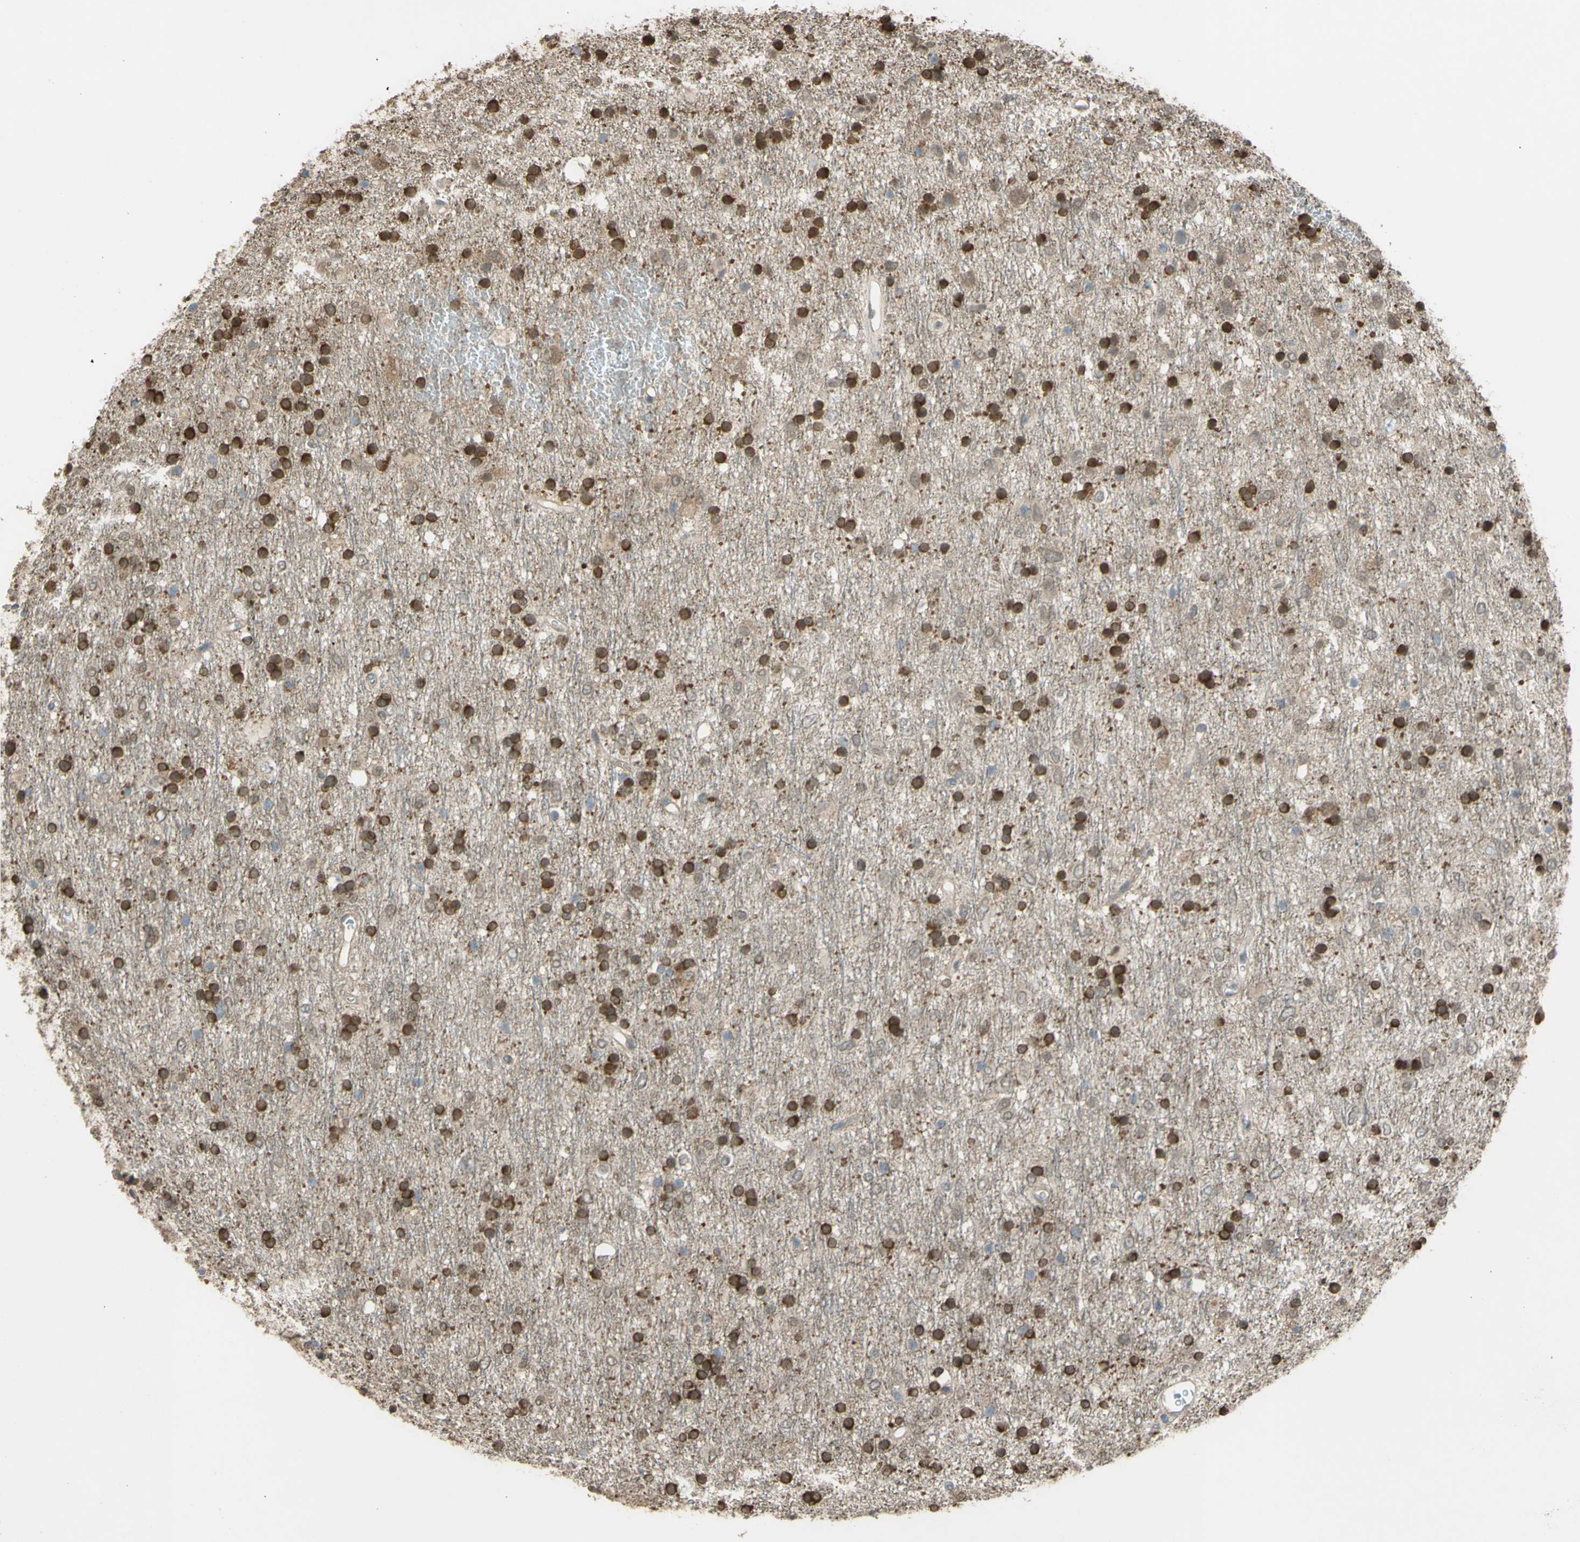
{"staining": {"intensity": "weak", "quantity": "25%-75%", "location": "cytoplasmic/membranous"}, "tissue": "glioma", "cell_type": "Tumor cells", "image_type": "cancer", "snomed": [{"axis": "morphology", "description": "Glioma, malignant, Low grade"}, {"axis": "topography", "description": "Brain"}], "caption": "Tumor cells demonstrate low levels of weak cytoplasmic/membranous staining in about 25%-75% of cells in malignant low-grade glioma.", "gene": "YWHAQ", "patient": {"sex": "male", "age": 77}}